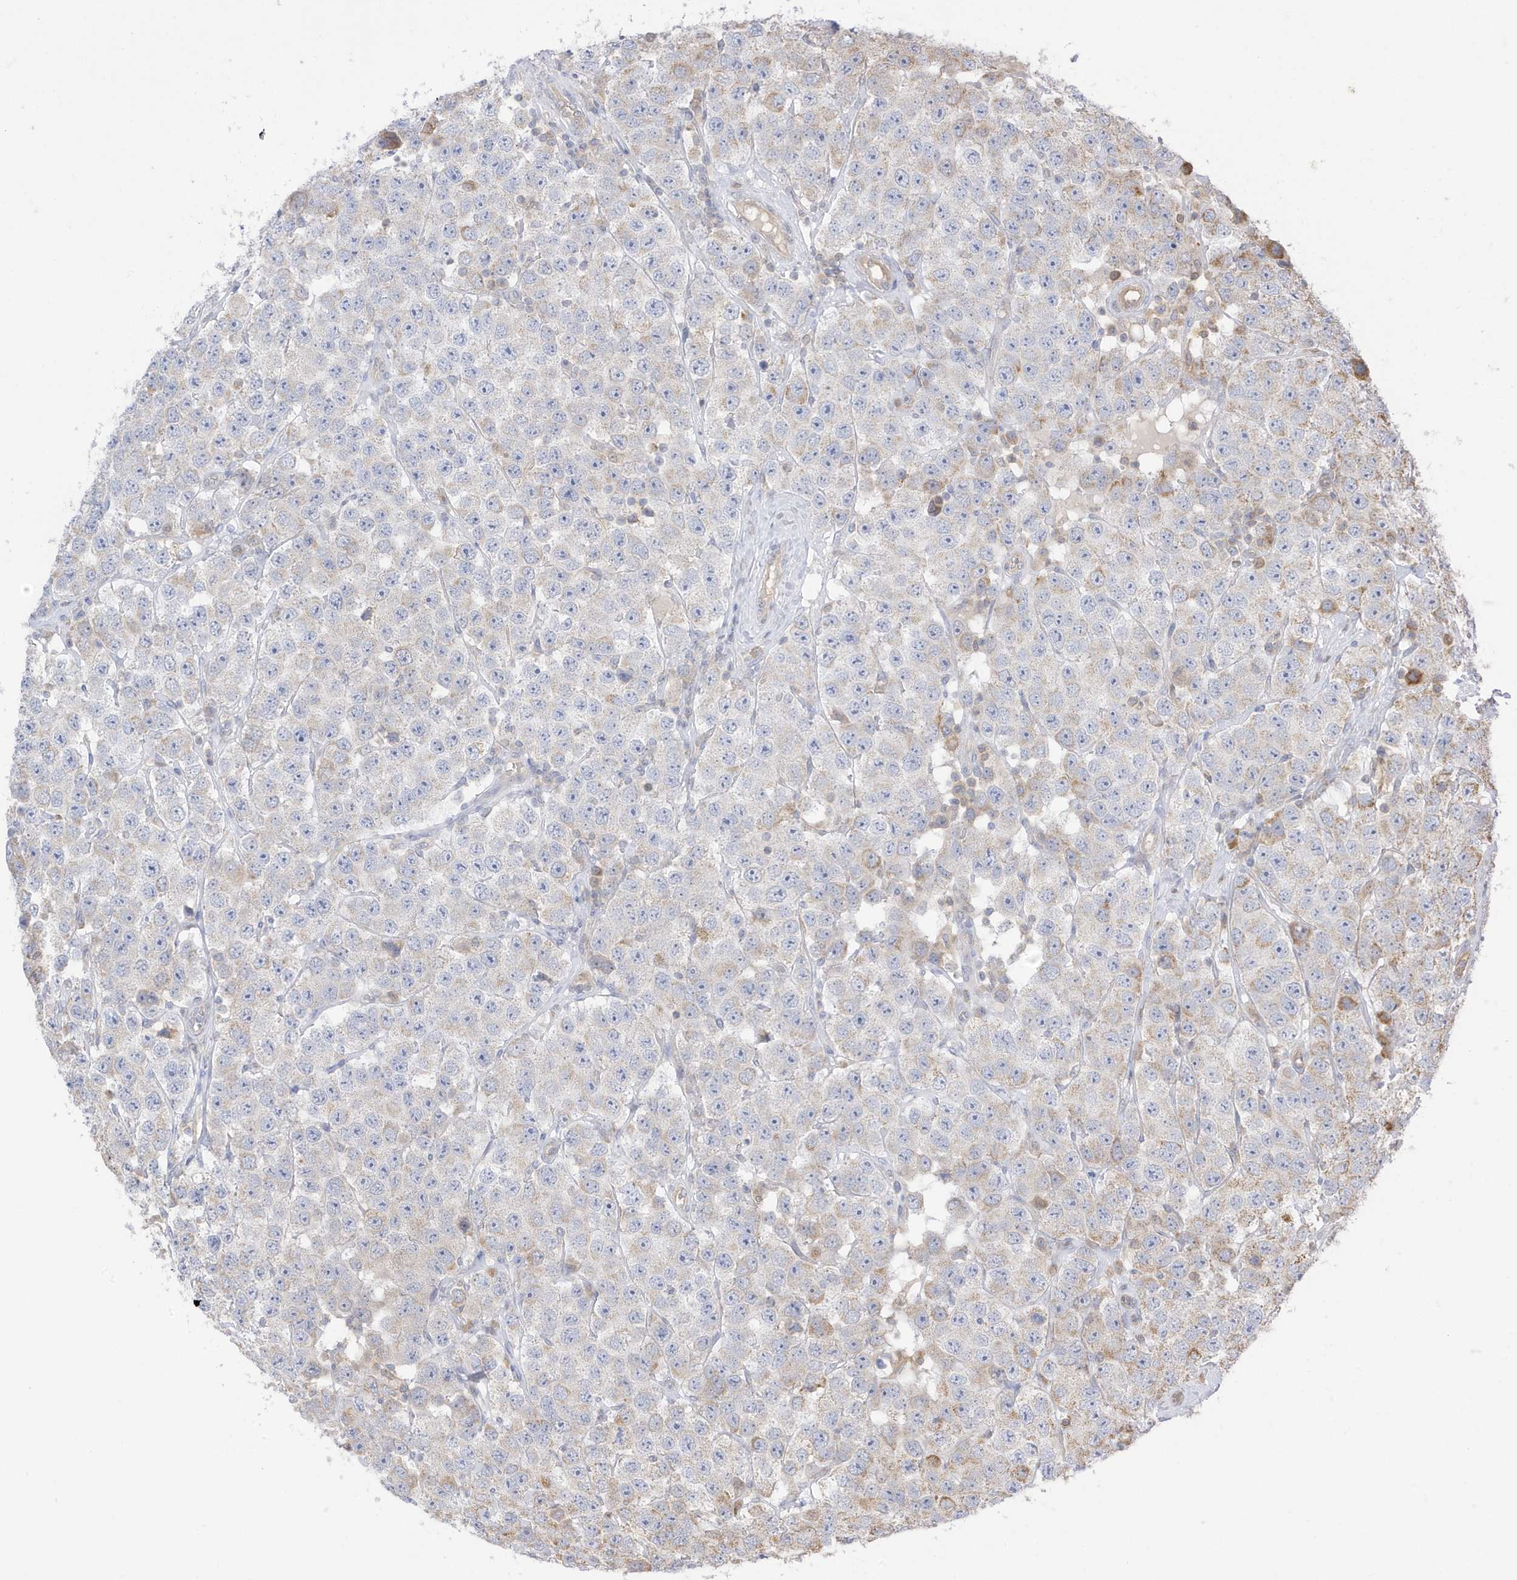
{"staining": {"intensity": "negative", "quantity": "none", "location": "none"}, "tissue": "testis cancer", "cell_type": "Tumor cells", "image_type": "cancer", "snomed": [{"axis": "morphology", "description": "Seminoma, NOS"}, {"axis": "topography", "description": "Testis"}], "caption": "Immunohistochemistry (IHC) micrograph of neoplastic tissue: human testis cancer stained with DAB displays no significant protein positivity in tumor cells.", "gene": "AZI2", "patient": {"sex": "male", "age": 28}}